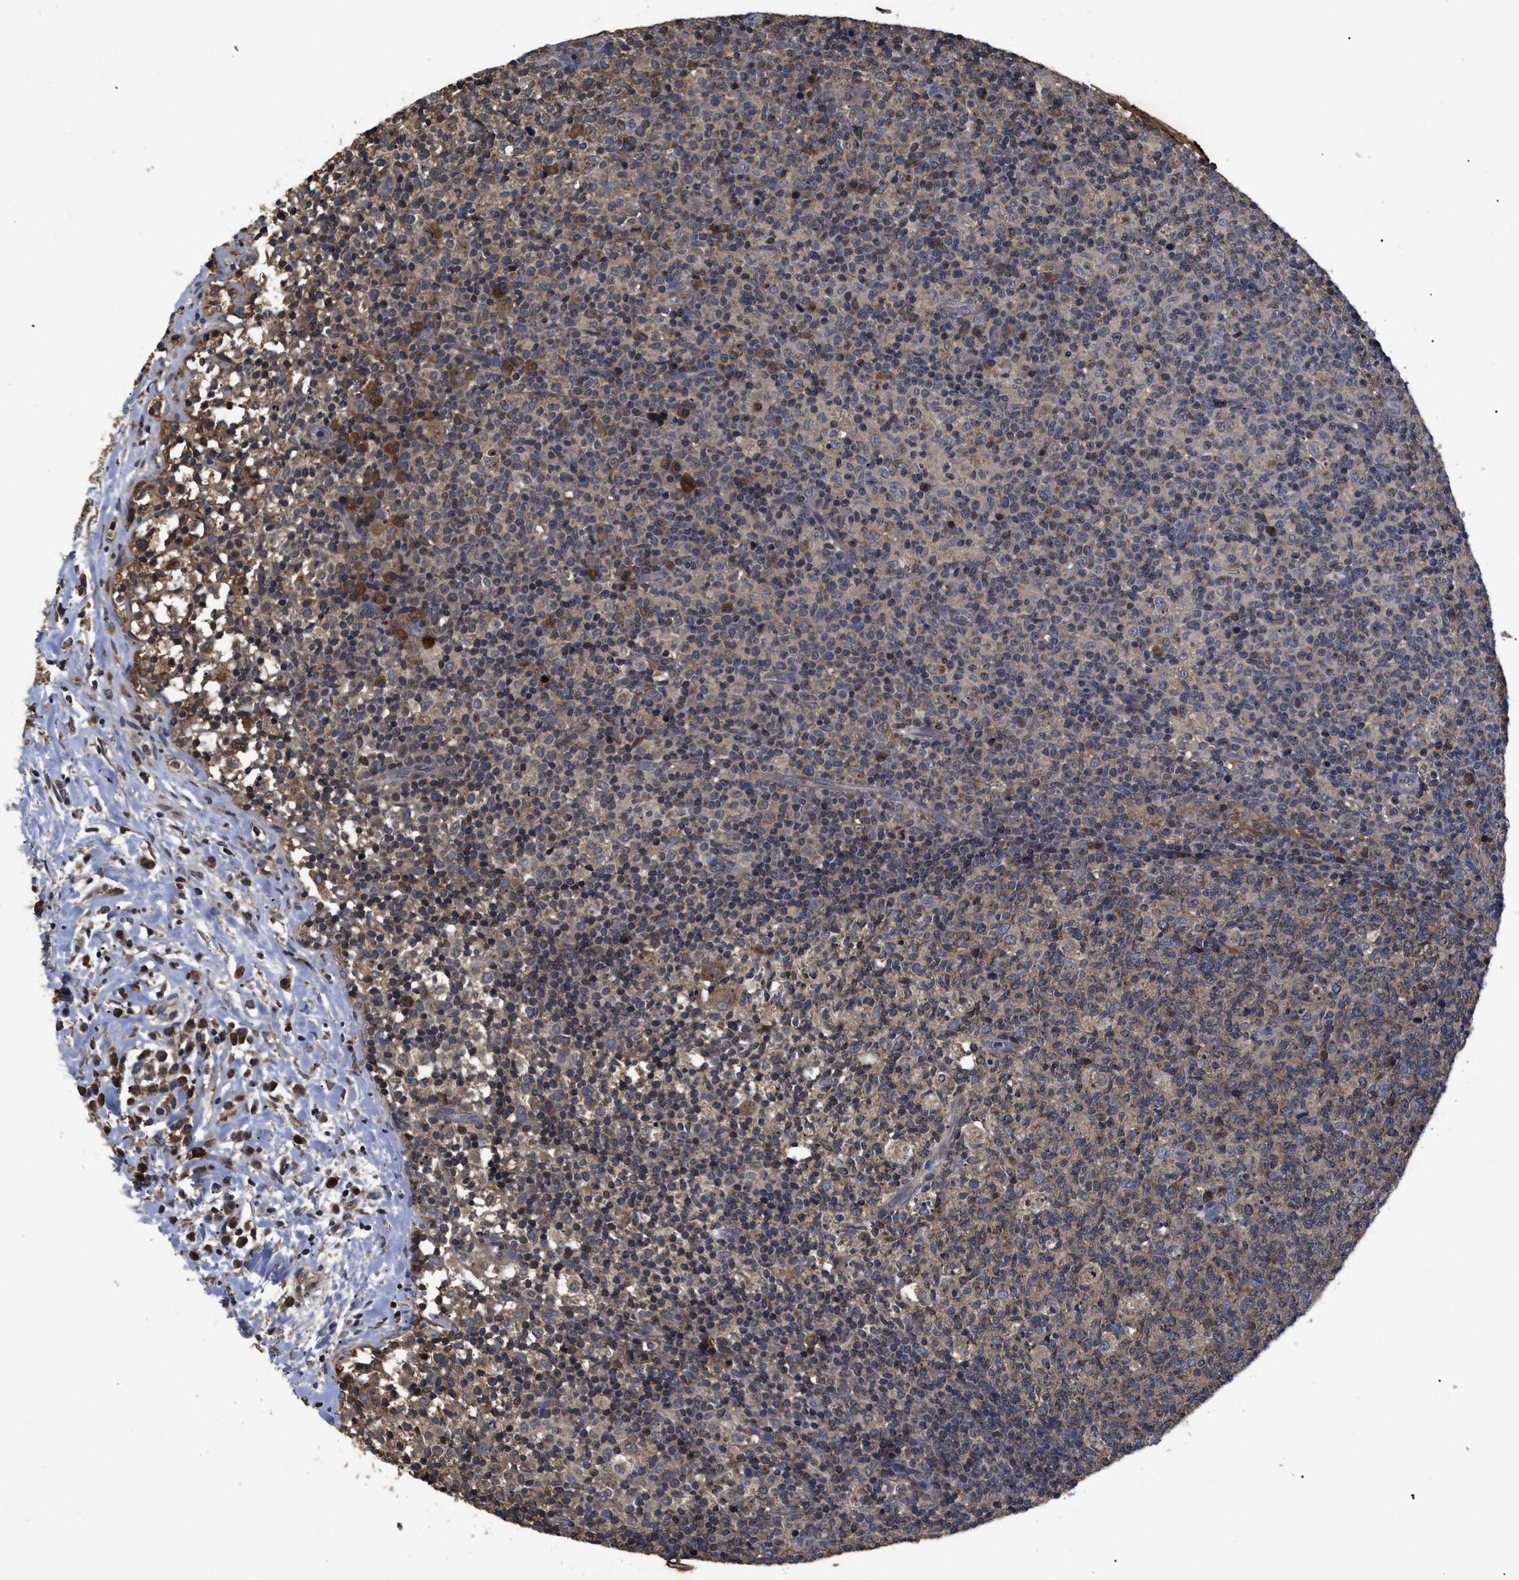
{"staining": {"intensity": "weak", "quantity": "25%-75%", "location": "cytoplasmic/membranous"}, "tissue": "lymph node", "cell_type": "Germinal center cells", "image_type": "normal", "snomed": [{"axis": "morphology", "description": "Normal tissue, NOS"}, {"axis": "morphology", "description": "Inflammation, NOS"}, {"axis": "topography", "description": "Lymph node"}], "caption": "Lymph node was stained to show a protein in brown. There is low levels of weak cytoplasmic/membranous expression in about 25%-75% of germinal center cells. (DAB (3,3'-diaminobenzidine) IHC with brightfield microscopy, high magnification).", "gene": "LRRC3", "patient": {"sex": "male", "age": 55}}